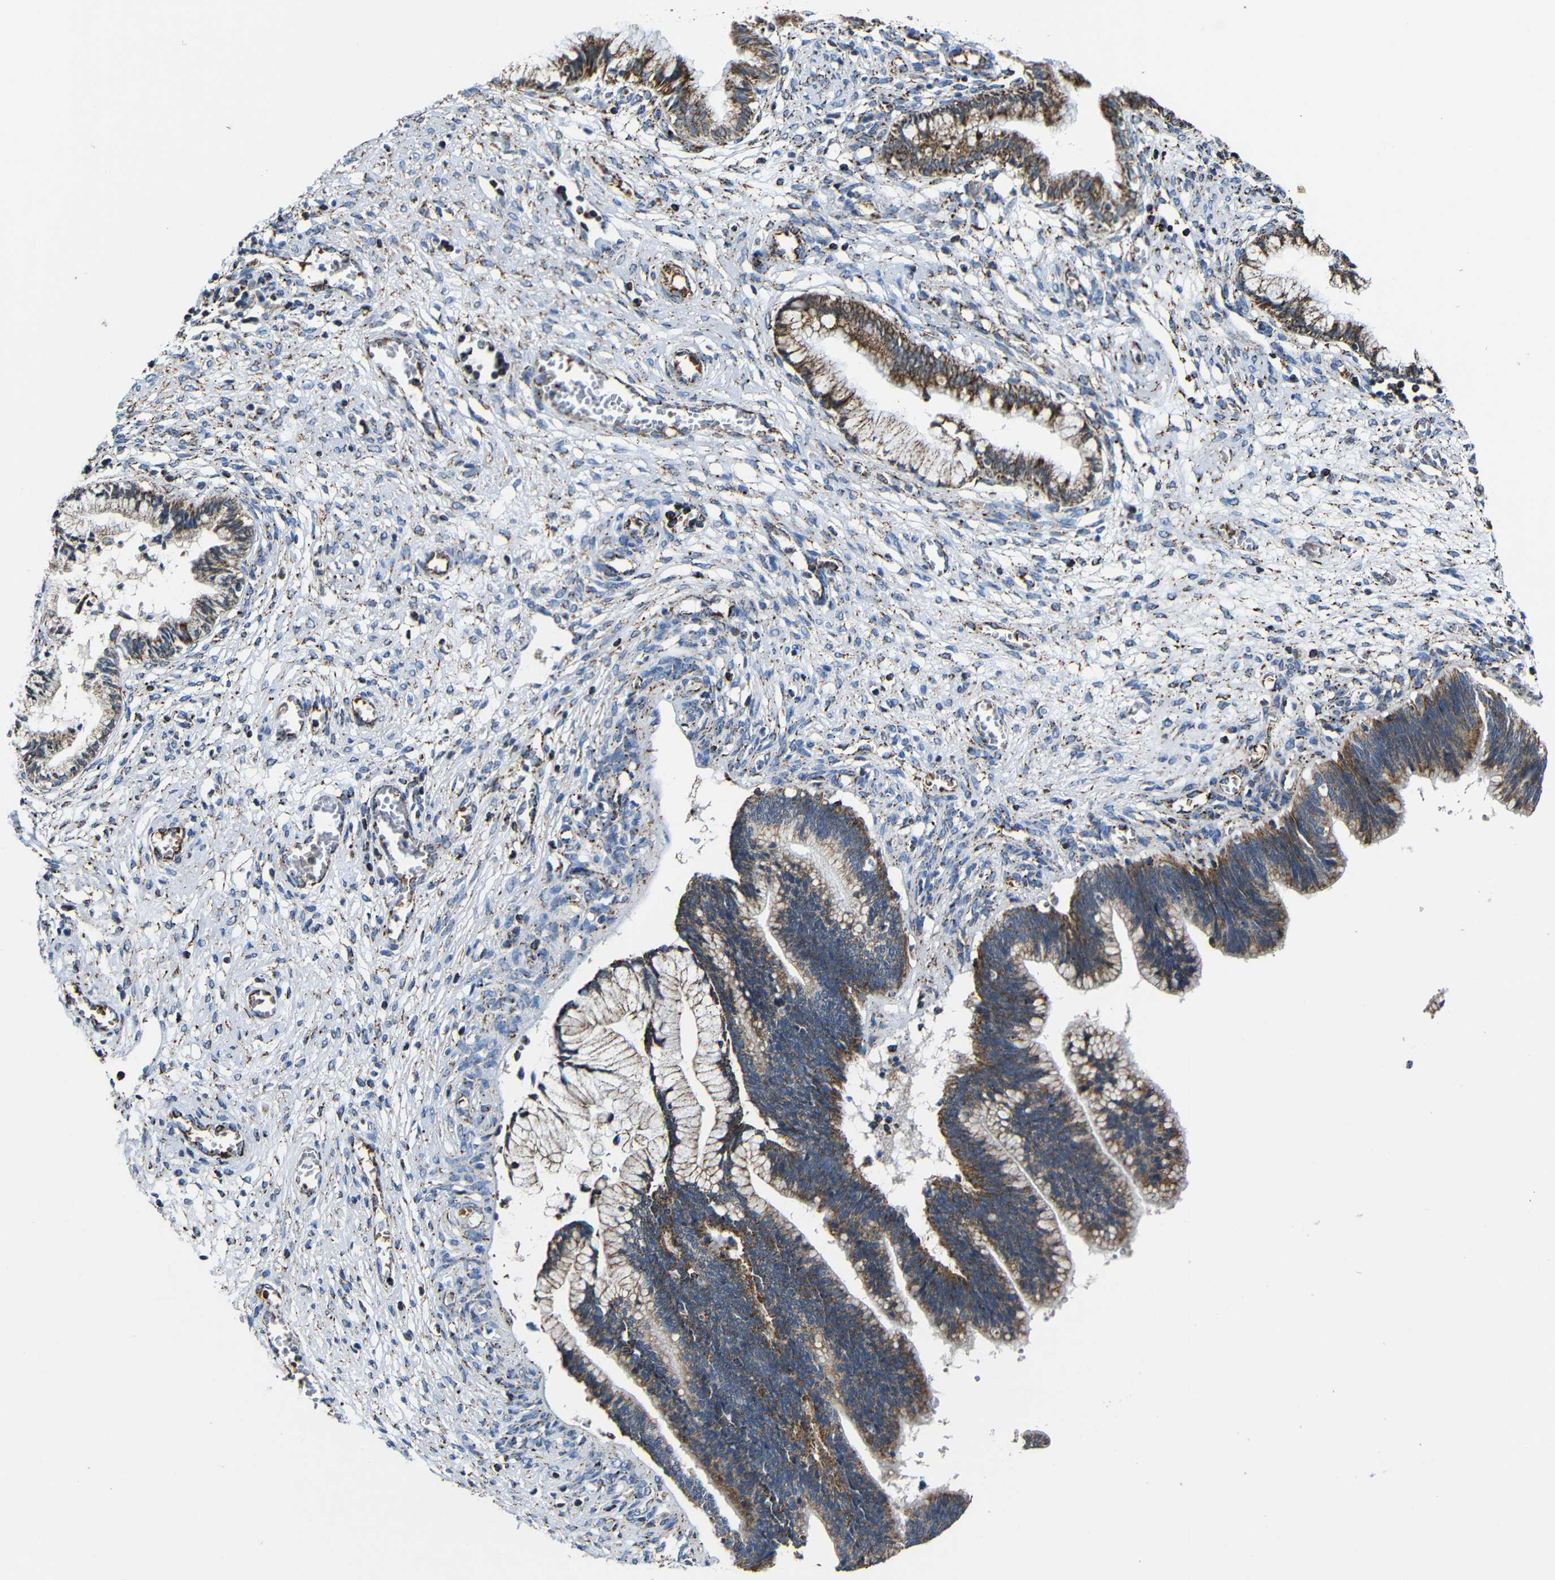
{"staining": {"intensity": "moderate", "quantity": ">75%", "location": "nuclear"}, "tissue": "cervical cancer", "cell_type": "Tumor cells", "image_type": "cancer", "snomed": [{"axis": "morphology", "description": "Adenocarcinoma, NOS"}, {"axis": "topography", "description": "Cervix"}], "caption": "IHC of human cervical cancer reveals medium levels of moderate nuclear staining in about >75% of tumor cells.", "gene": "CA5B", "patient": {"sex": "female", "age": 44}}